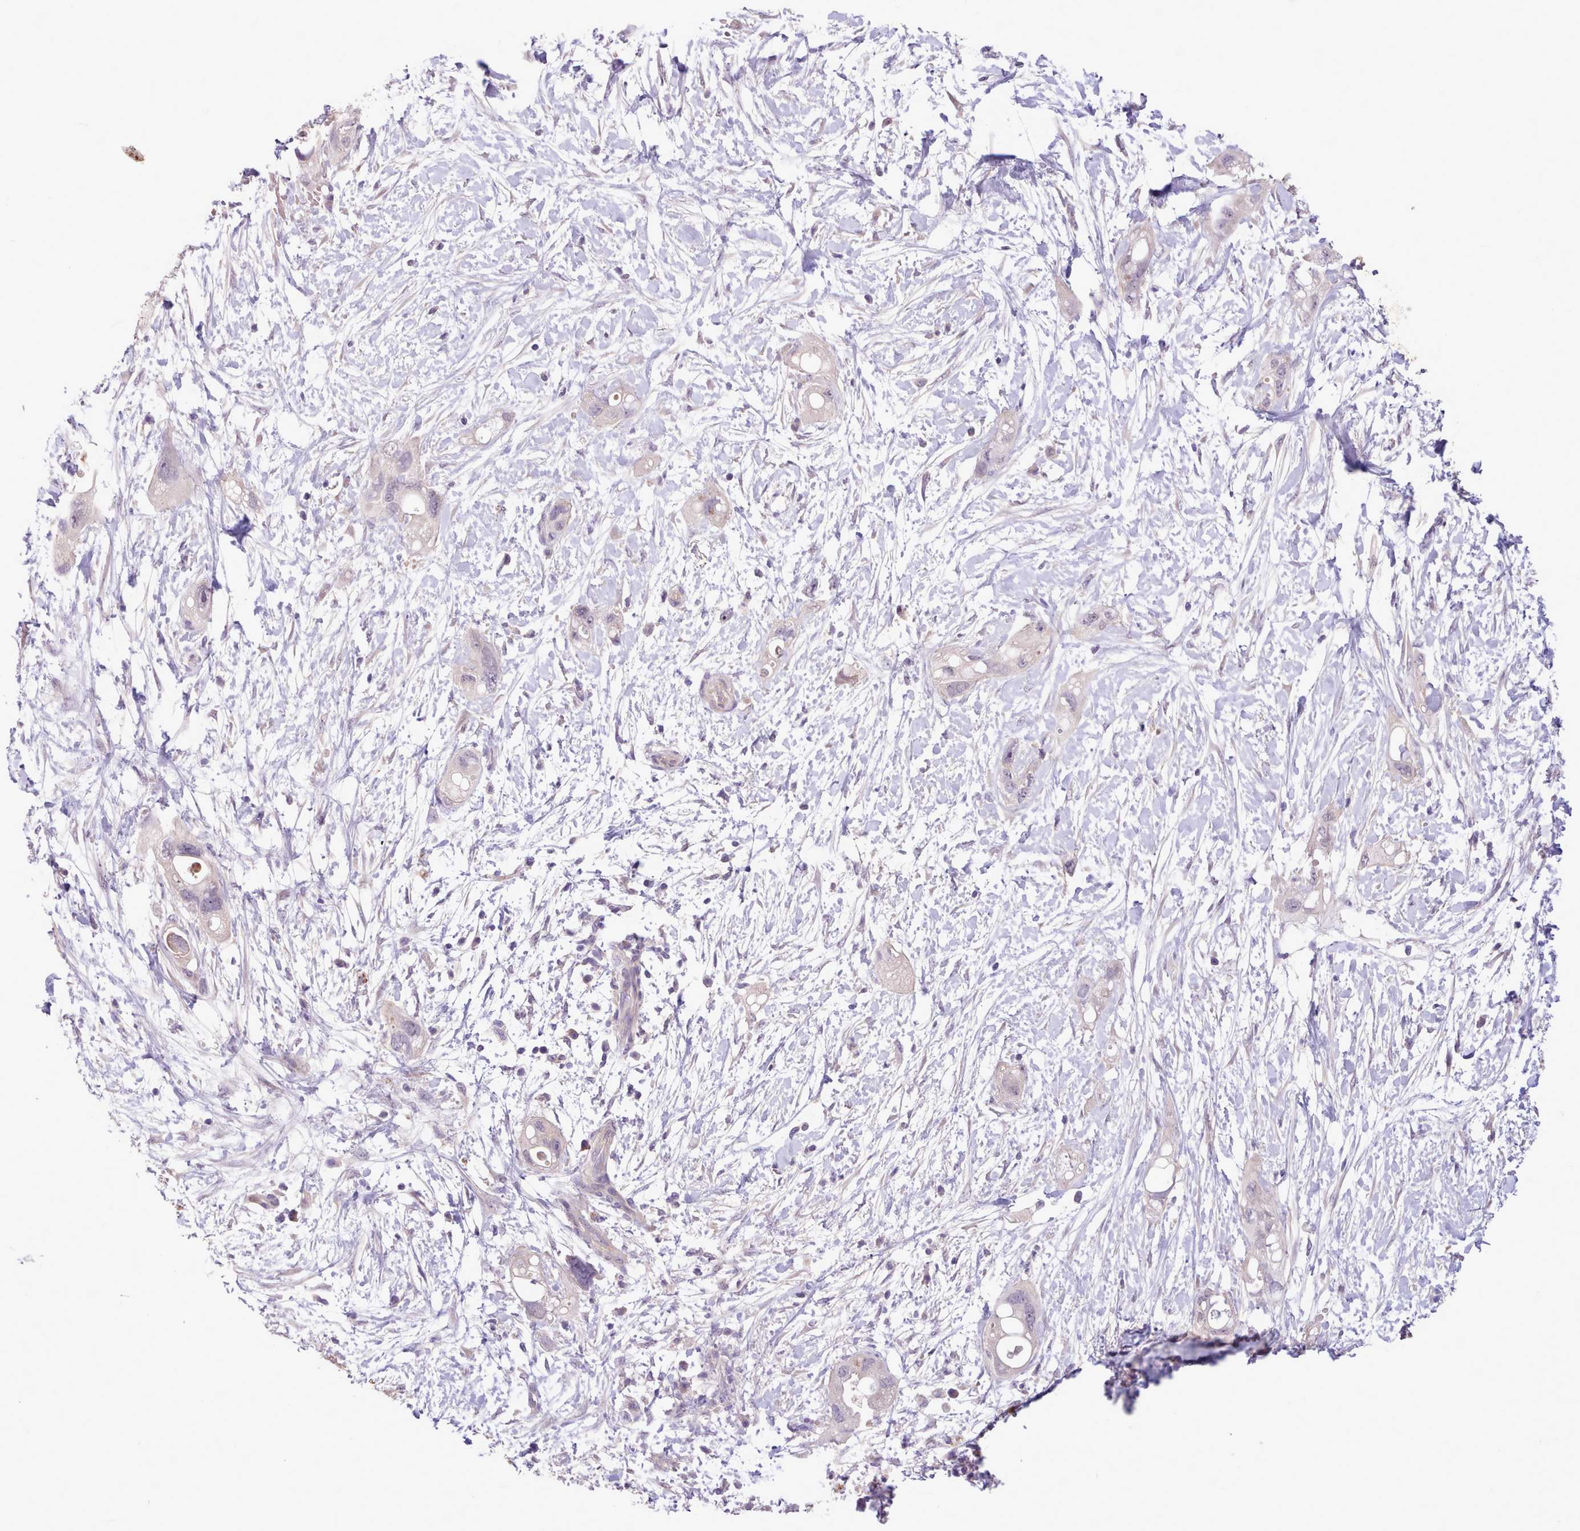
{"staining": {"intensity": "negative", "quantity": "none", "location": "none"}, "tissue": "pancreatic cancer", "cell_type": "Tumor cells", "image_type": "cancer", "snomed": [{"axis": "morphology", "description": "Adenocarcinoma, NOS"}, {"axis": "topography", "description": "Pancreas"}], "caption": "A high-resolution histopathology image shows immunohistochemistry staining of pancreatic cancer, which reveals no significant positivity in tumor cells.", "gene": "ZNF607", "patient": {"sex": "female", "age": 72}}